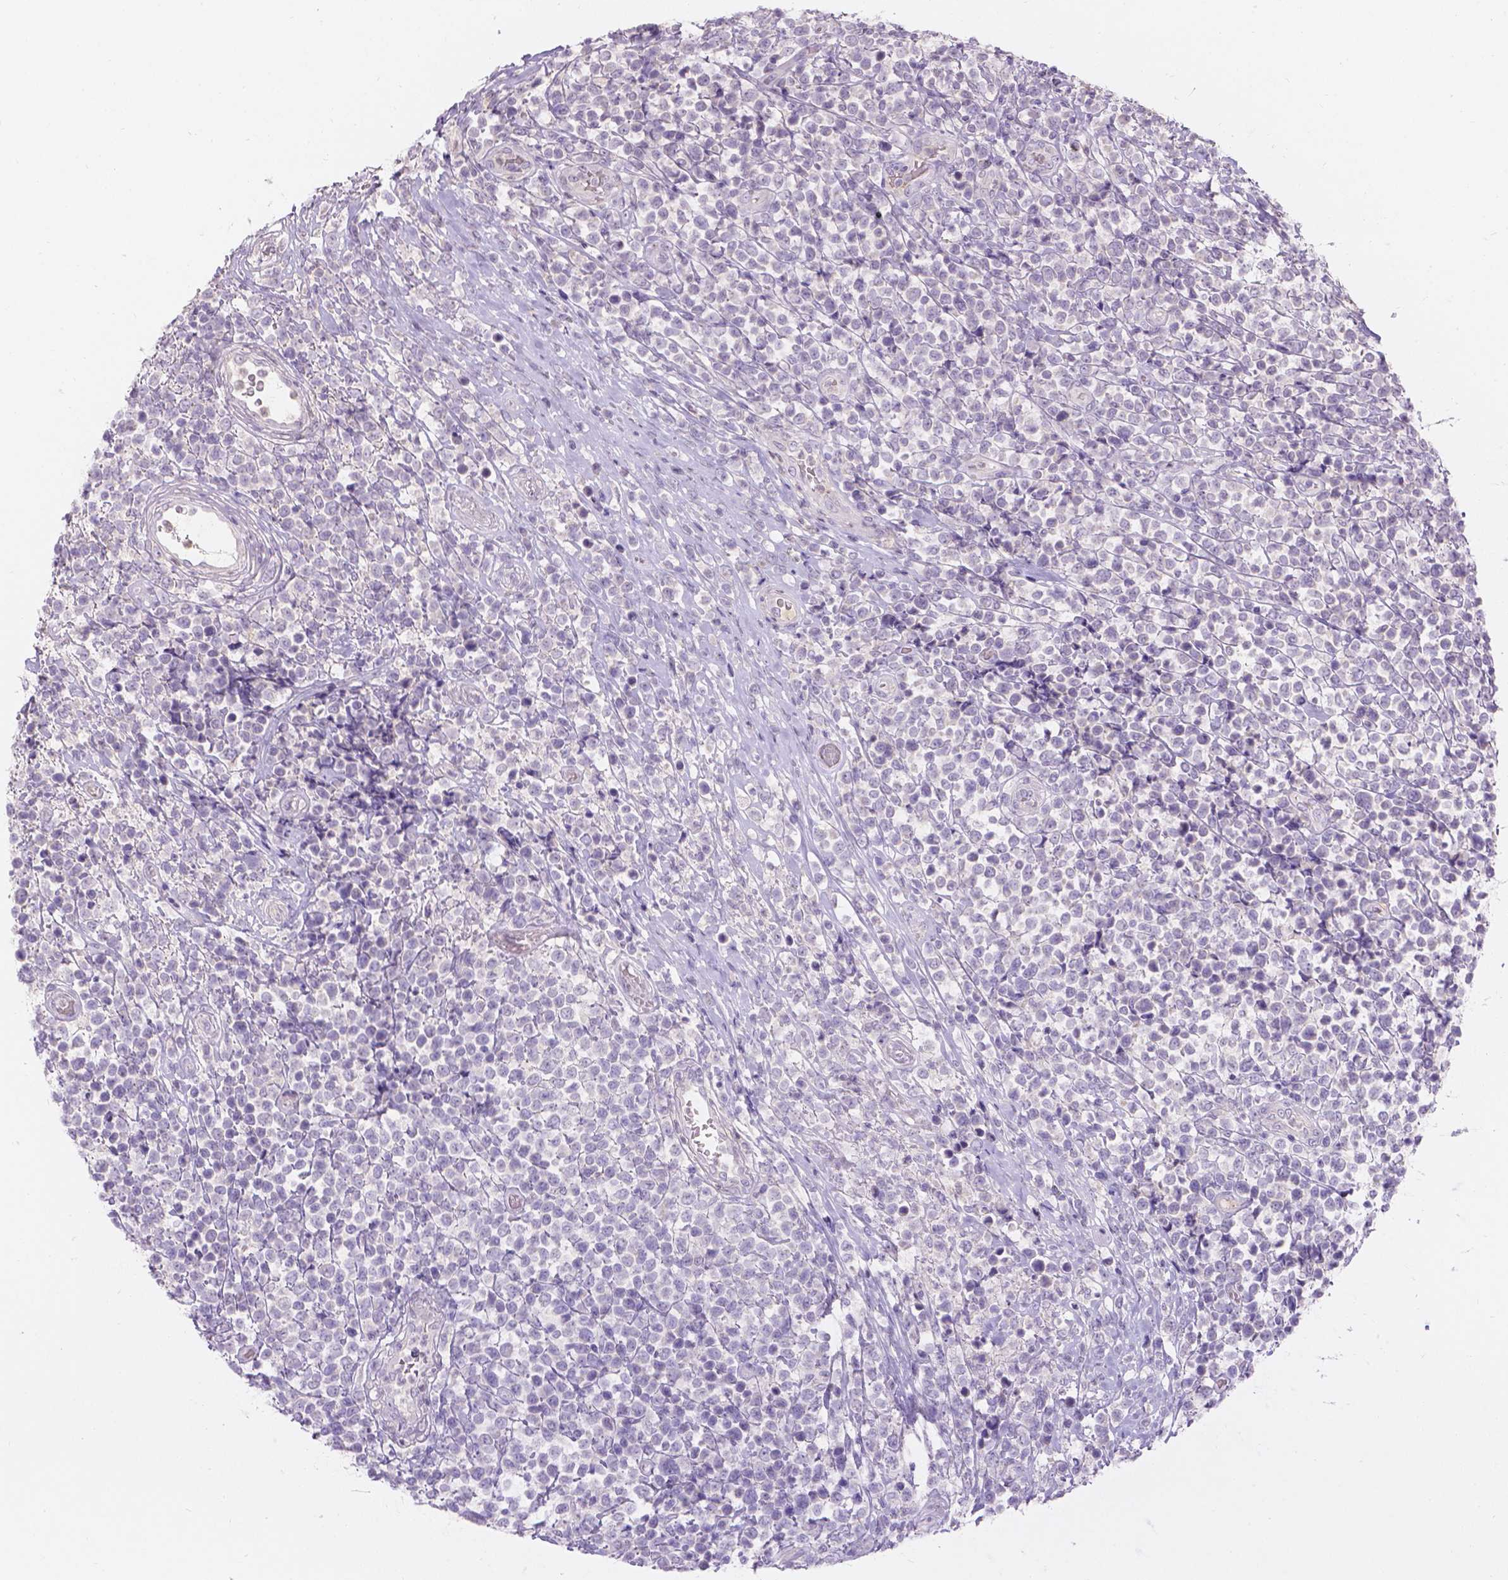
{"staining": {"intensity": "negative", "quantity": "none", "location": "none"}, "tissue": "lymphoma", "cell_type": "Tumor cells", "image_type": "cancer", "snomed": [{"axis": "morphology", "description": "Malignant lymphoma, non-Hodgkin's type, High grade"}, {"axis": "topography", "description": "Soft tissue"}], "caption": "This is an IHC histopathology image of human malignant lymphoma, non-Hodgkin's type (high-grade). There is no staining in tumor cells.", "gene": "DCAF4L1", "patient": {"sex": "female", "age": 56}}